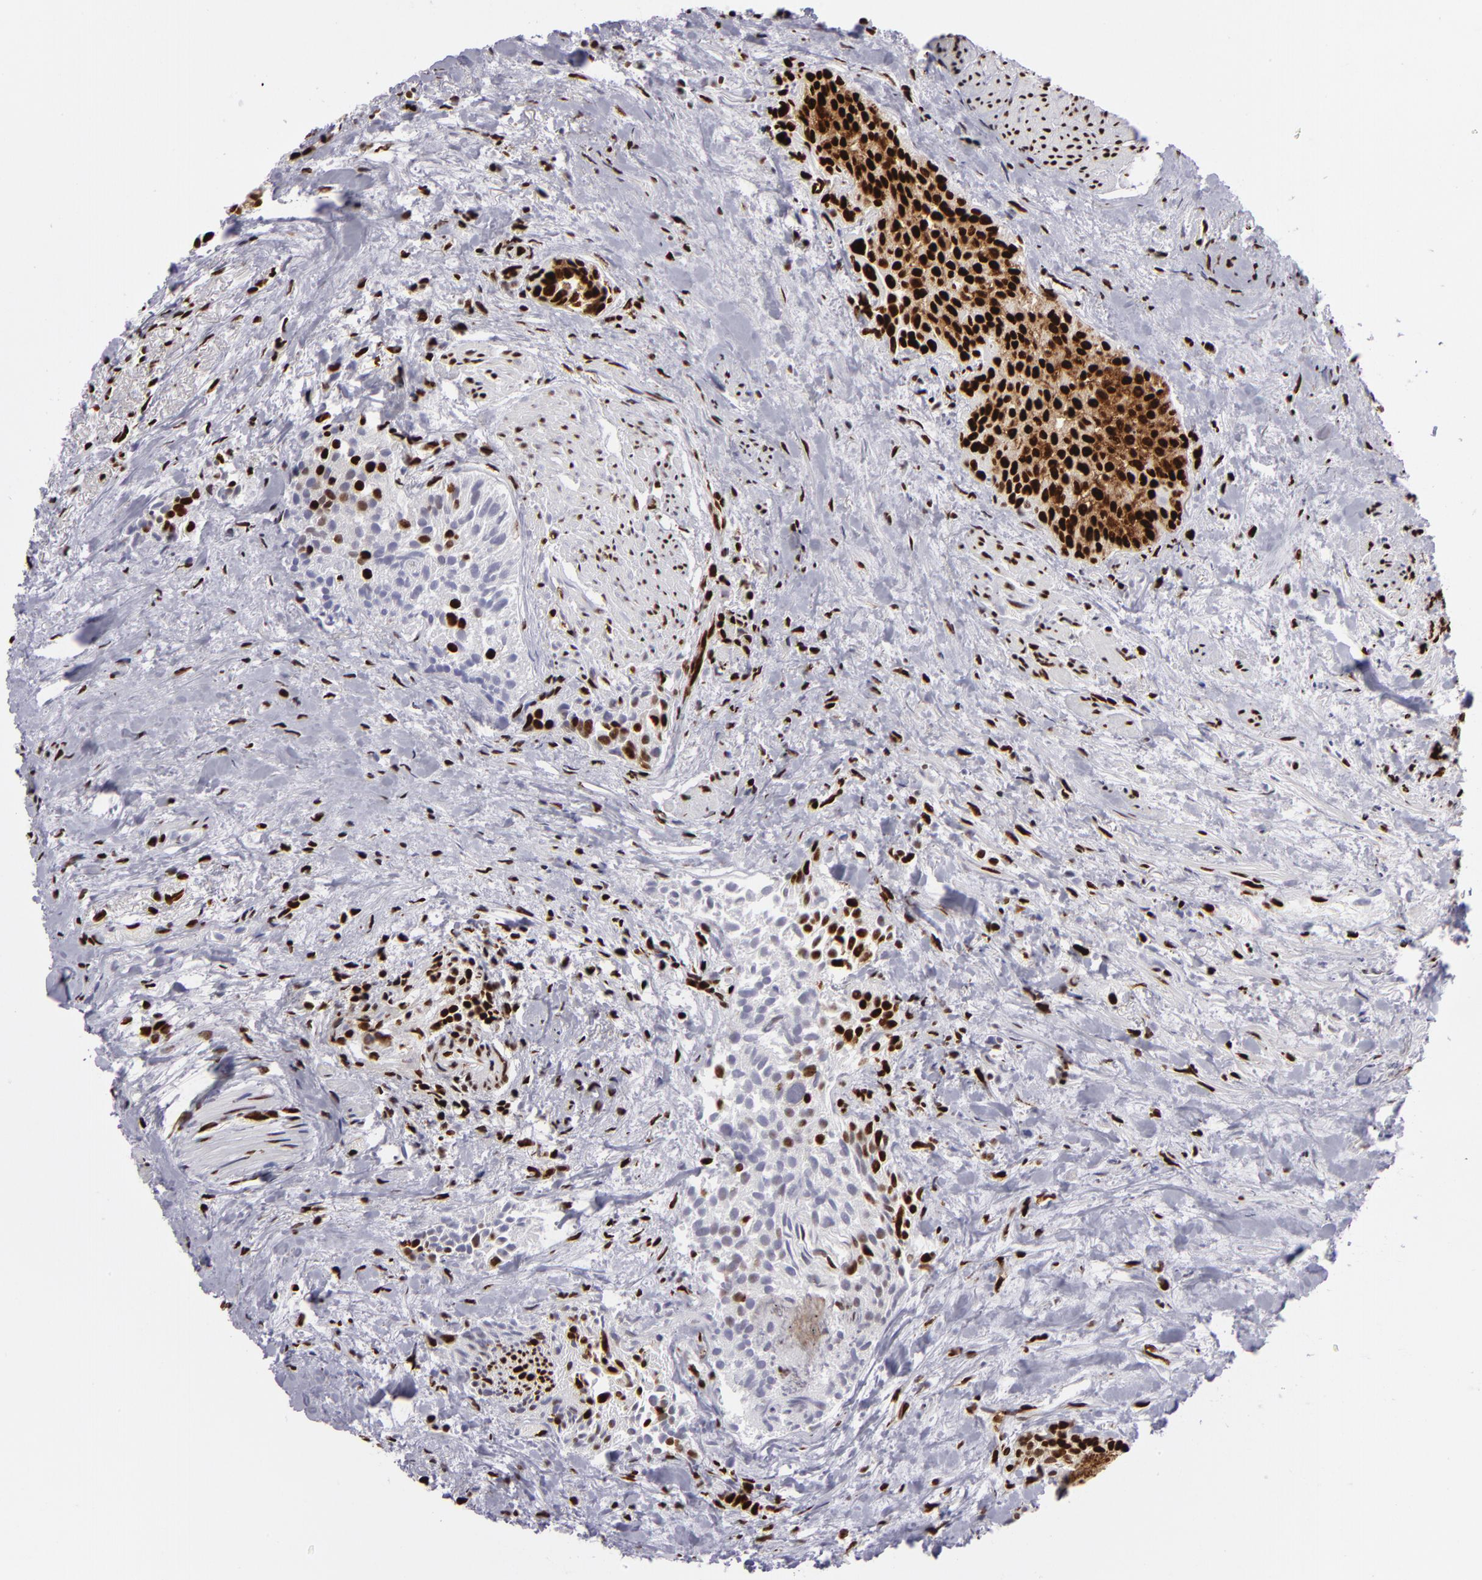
{"staining": {"intensity": "strong", "quantity": ">75%", "location": "nuclear"}, "tissue": "urothelial cancer", "cell_type": "Tumor cells", "image_type": "cancer", "snomed": [{"axis": "morphology", "description": "Urothelial carcinoma, High grade"}, {"axis": "topography", "description": "Urinary bladder"}], "caption": "Protein staining demonstrates strong nuclear positivity in about >75% of tumor cells in urothelial carcinoma (high-grade). Immunohistochemistry stains the protein in brown and the nuclei are stained blue.", "gene": "SAFB", "patient": {"sex": "female", "age": 78}}